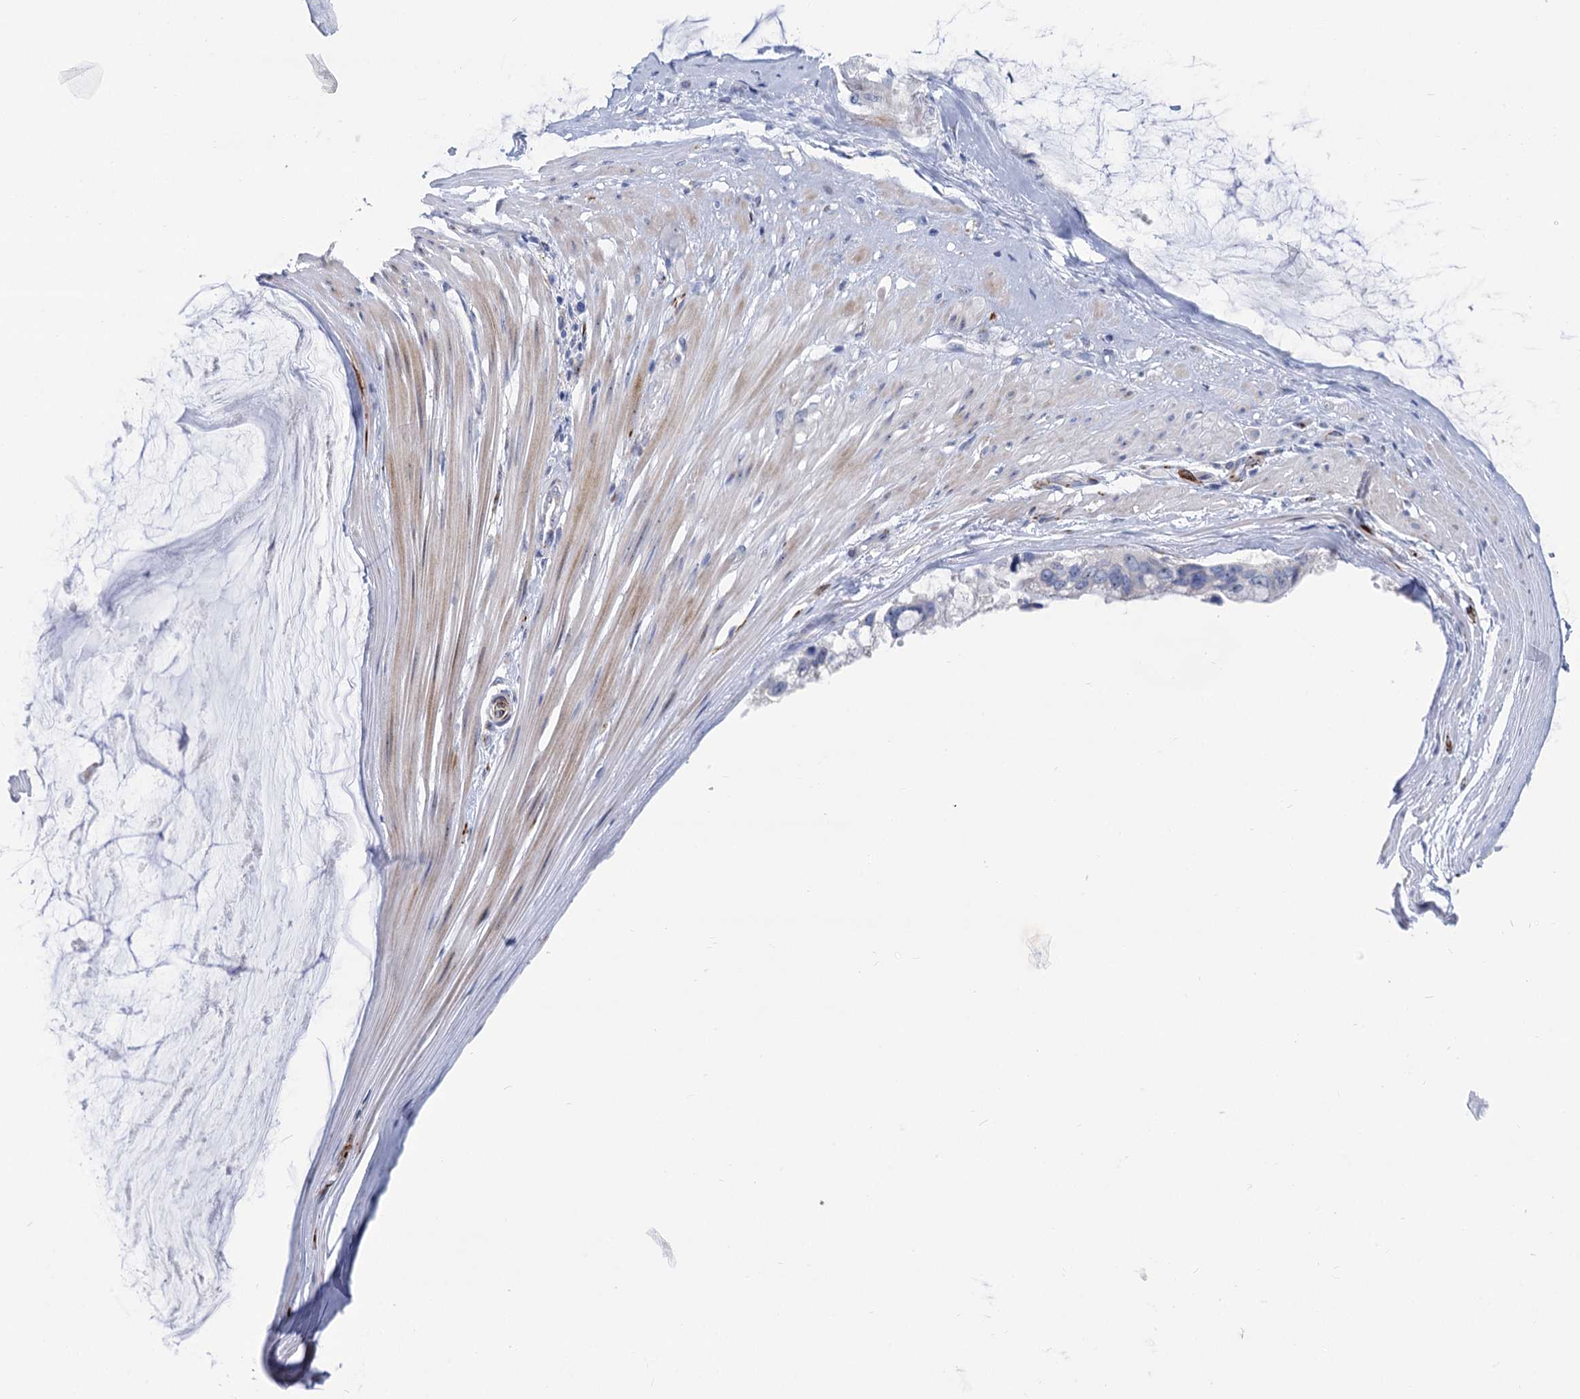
{"staining": {"intensity": "negative", "quantity": "none", "location": "none"}, "tissue": "ovarian cancer", "cell_type": "Tumor cells", "image_type": "cancer", "snomed": [{"axis": "morphology", "description": "Cystadenocarcinoma, mucinous, NOS"}, {"axis": "topography", "description": "Ovary"}], "caption": "Photomicrograph shows no protein staining in tumor cells of ovarian cancer (mucinous cystadenocarcinoma) tissue. Brightfield microscopy of immunohistochemistry stained with DAB (3,3'-diaminobenzidine) (brown) and hematoxylin (blue), captured at high magnification.", "gene": "SH3TC2", "patient": {"sex": "female", "age": 39}}